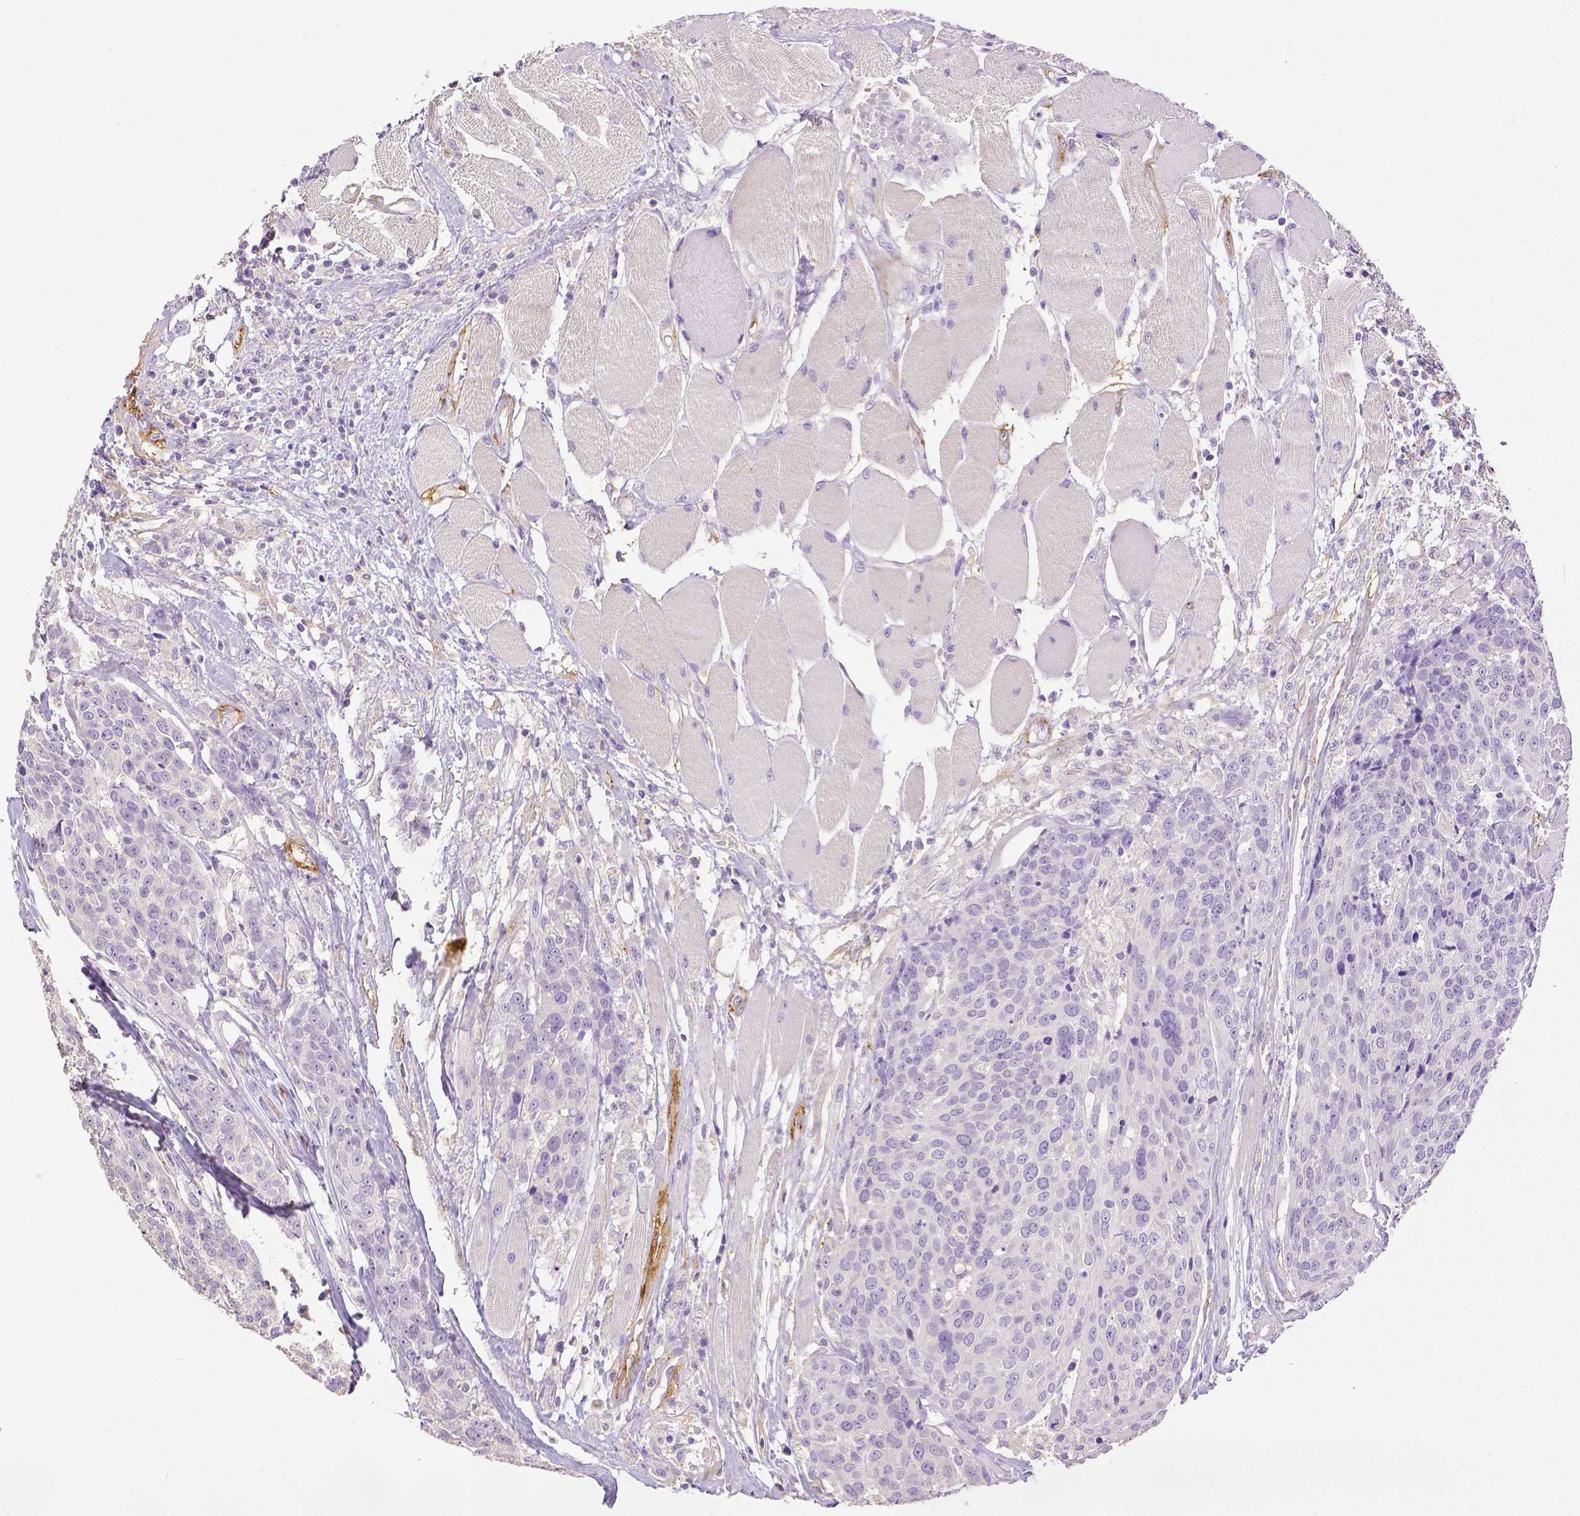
{"staining": {"intensity": "negative", "quantity": "none", "location": "none"}, "tissue": "head and neck cancer", "cell_type": "Tumor cells", "image_type": "cancer", "snomed": [{"axis": "morphology", "description": "Squamous cell carcinoma, NOS"}, {"axis": "topography", "description": "Oral tissue"}, {"axis": "topography", "description": "Head-Neck"}], "caption": "Human squamous cell carcinoma (head and neck) stained for a protein using immunohistochemistry shows no positivity in tumor cells.", "gene": "THY1", "patient": {"sex": "male", "age": 64}}